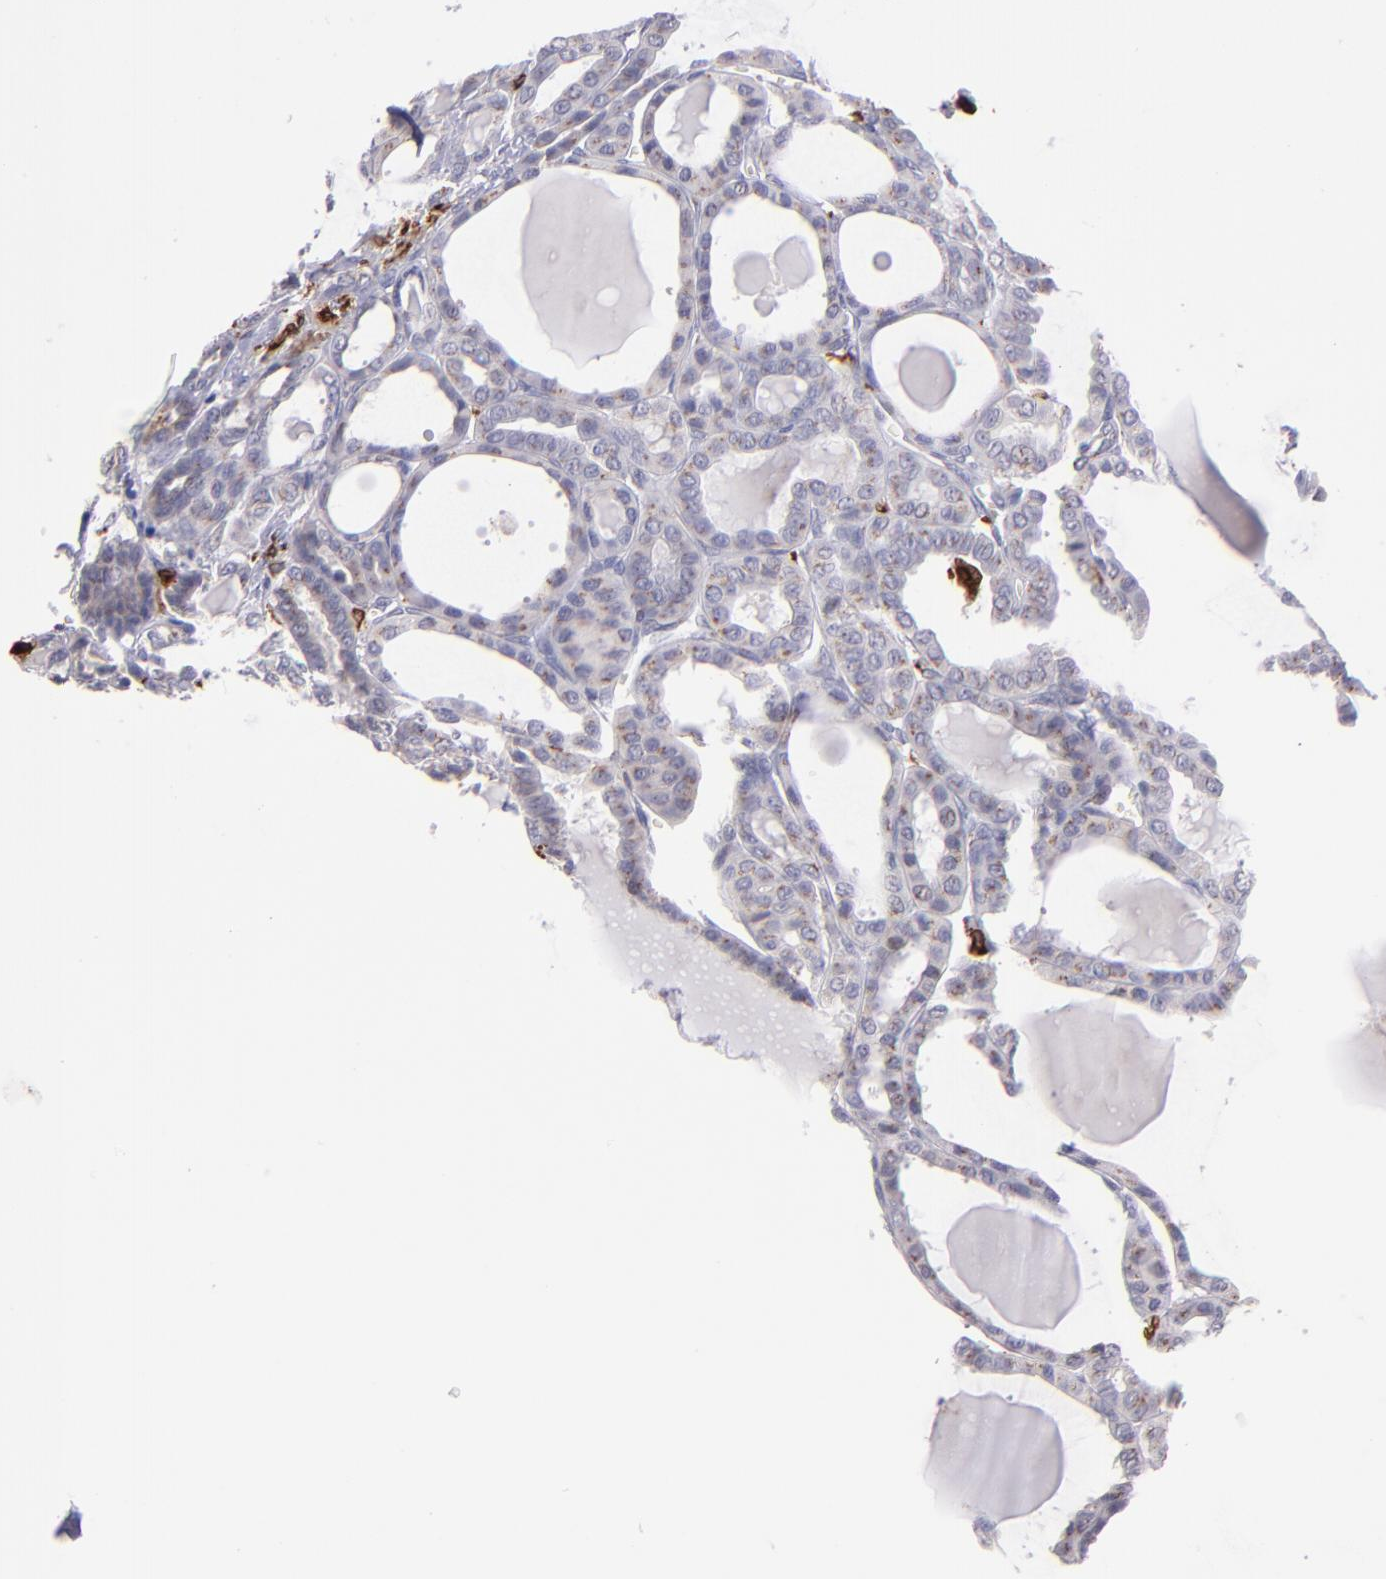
{"staining": {"intensity": "weak", "quantity": "25%-75%", "location": "cytoplasmic/membranous"}, "tissue": "thyroid cancer", "cell_type": "Tumor cells", "image_type": "cancer", "snomed": [{"axis": "morphology", "description": "Carcinoma, NOS"}, {"axis": "topography", "description": "Thyroid gland"}], "caption": "A histopathology image of human thyroid cancer stained for a protein reveals weak cytoplasmic/membranous brown staining in tumor cells.", "gene": "PTGS1", "patient": {"sex": "female", "age": 91}}